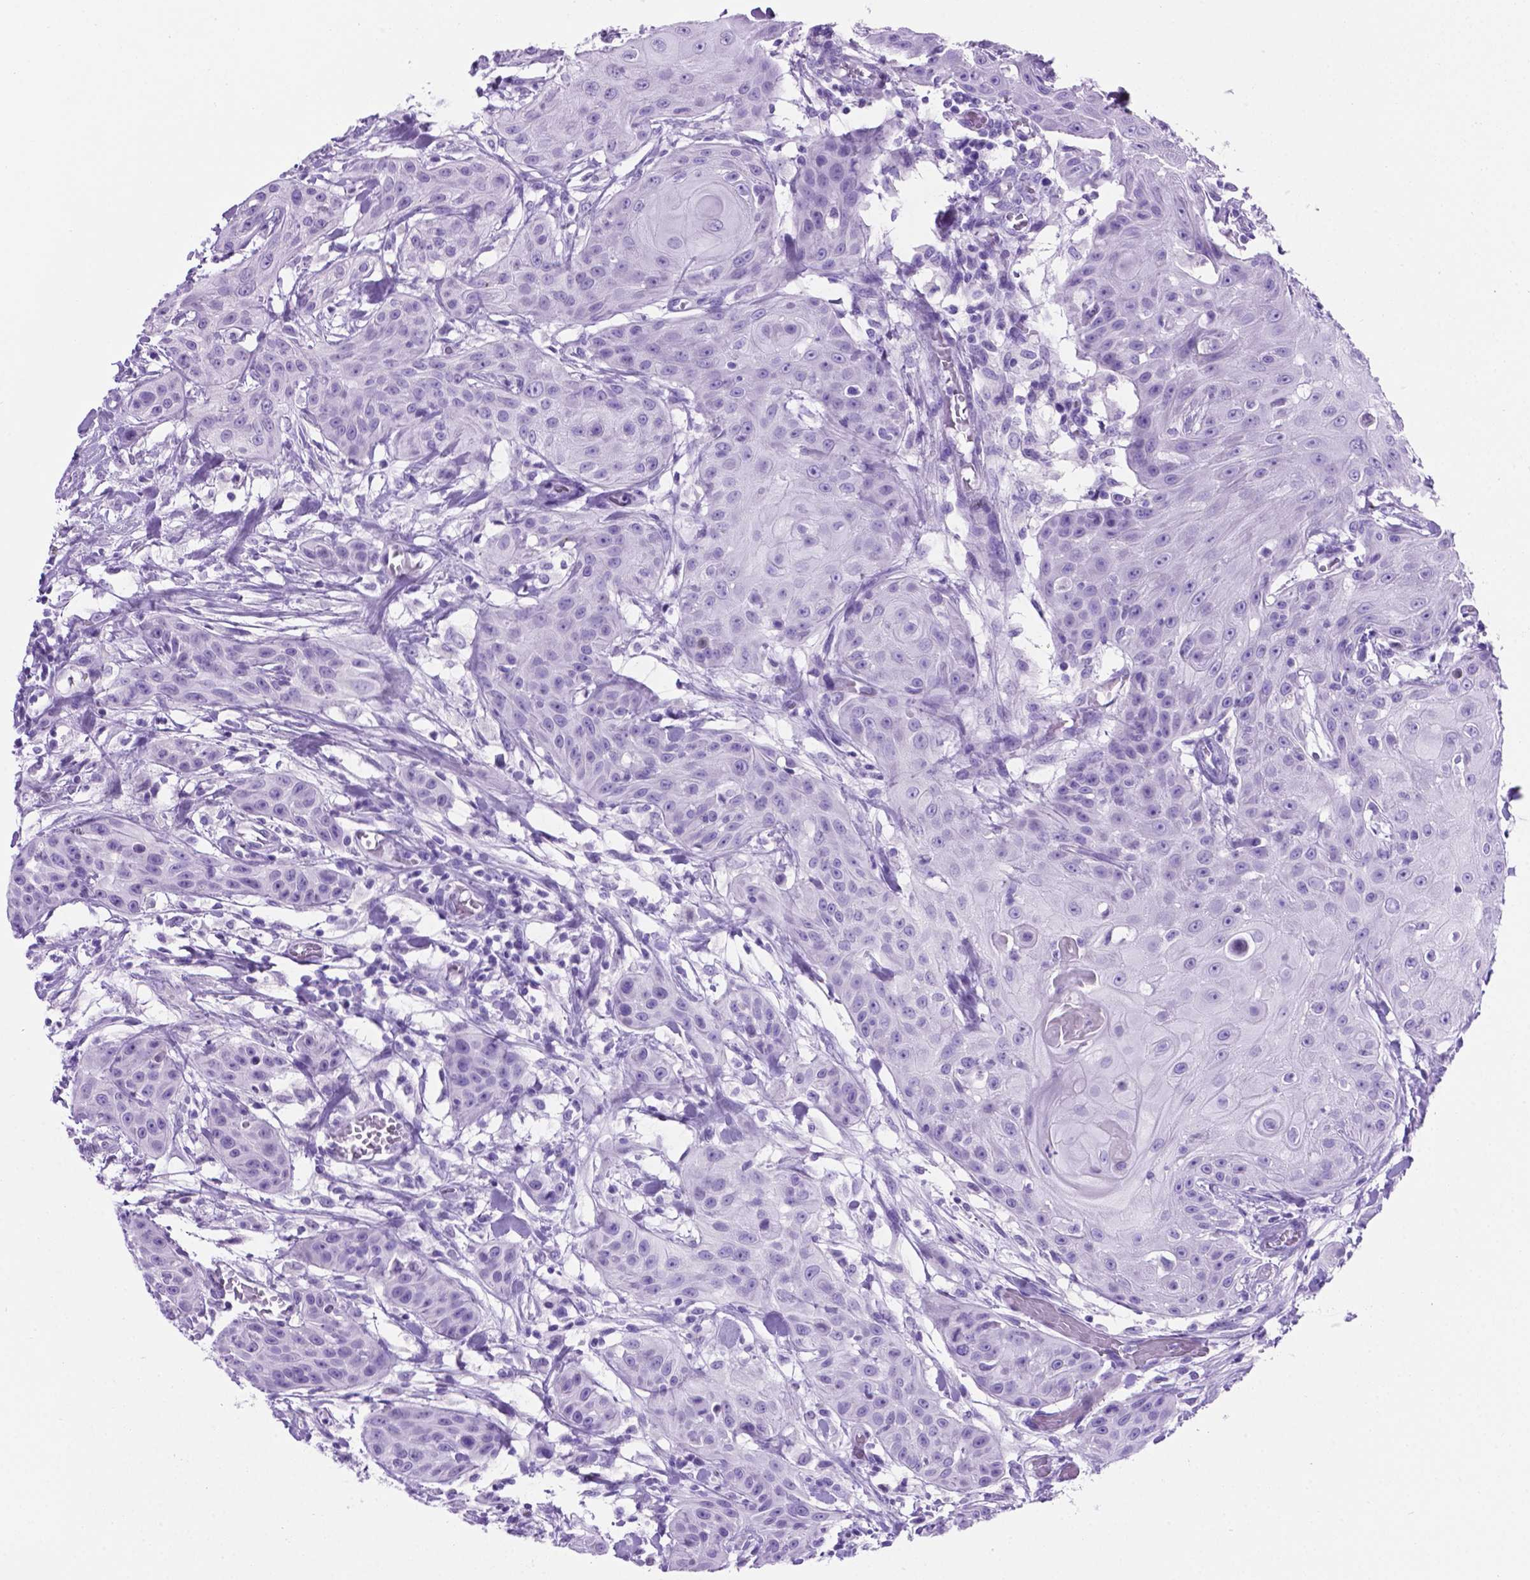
{"staining": {"intensity": "negative", "quantity": "none", "location": "none"}, "tissue": "head and neck cancer", "cell_type": "Tumor cells", "image_type": "cancer", "snomed": [{"axis": "morphology", "description": "Squamous cell carcinoma, NOS"}, {"axis": "topography", "description": "Oral tissue"}, {"axis": "topography", "description": "Head-Neck"}], "caption": "IHC histopathology image of head and neck squamous cell carcinoma stained for a protein (brown), which reveals no positivity in tumor cells.", "gene": "C17orf107", "patient": {"sex": "female", "age": 55}}